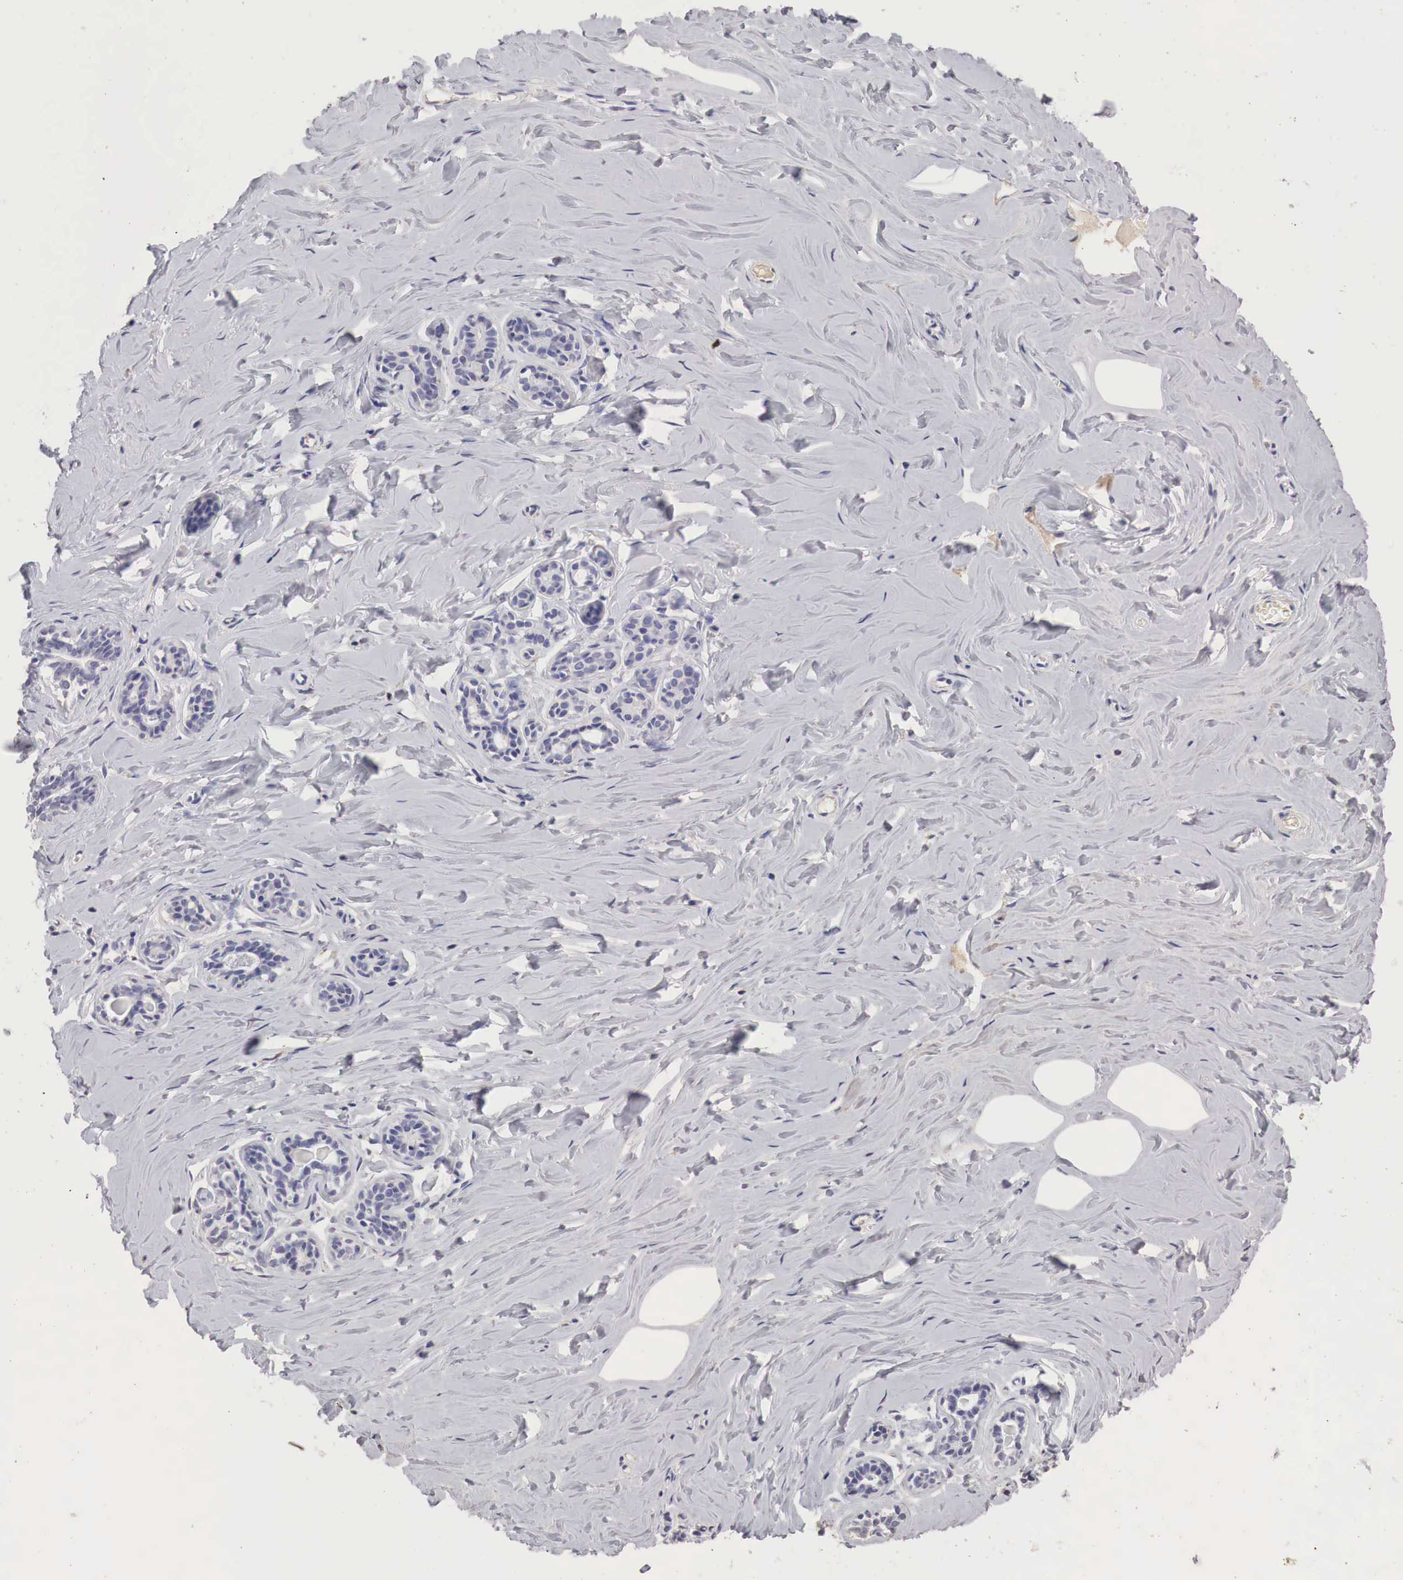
{"staining": {"intensity": "negative", "quantity": "none", "location": "none"}, "tissue": "breast", "cell_type": "Adipocytes", "image_type": "normal", "snomed": [{"axis": "morphology", "description": "Normal tissue, NOS"}, {"axis": "topography", "description": "Breast"}], "caption": "This is a photomicrograph of immunohistochemistry (IHC) staining of benign breast, which shows no staining in adipocytes. The staining is performed using DAB (3,3'-diaminobenzidine) brown chromogen with nuclei counter-stained in using hematoxylin.", "gene": "OTC", "patient": {"sex": "female", "age": 45}}